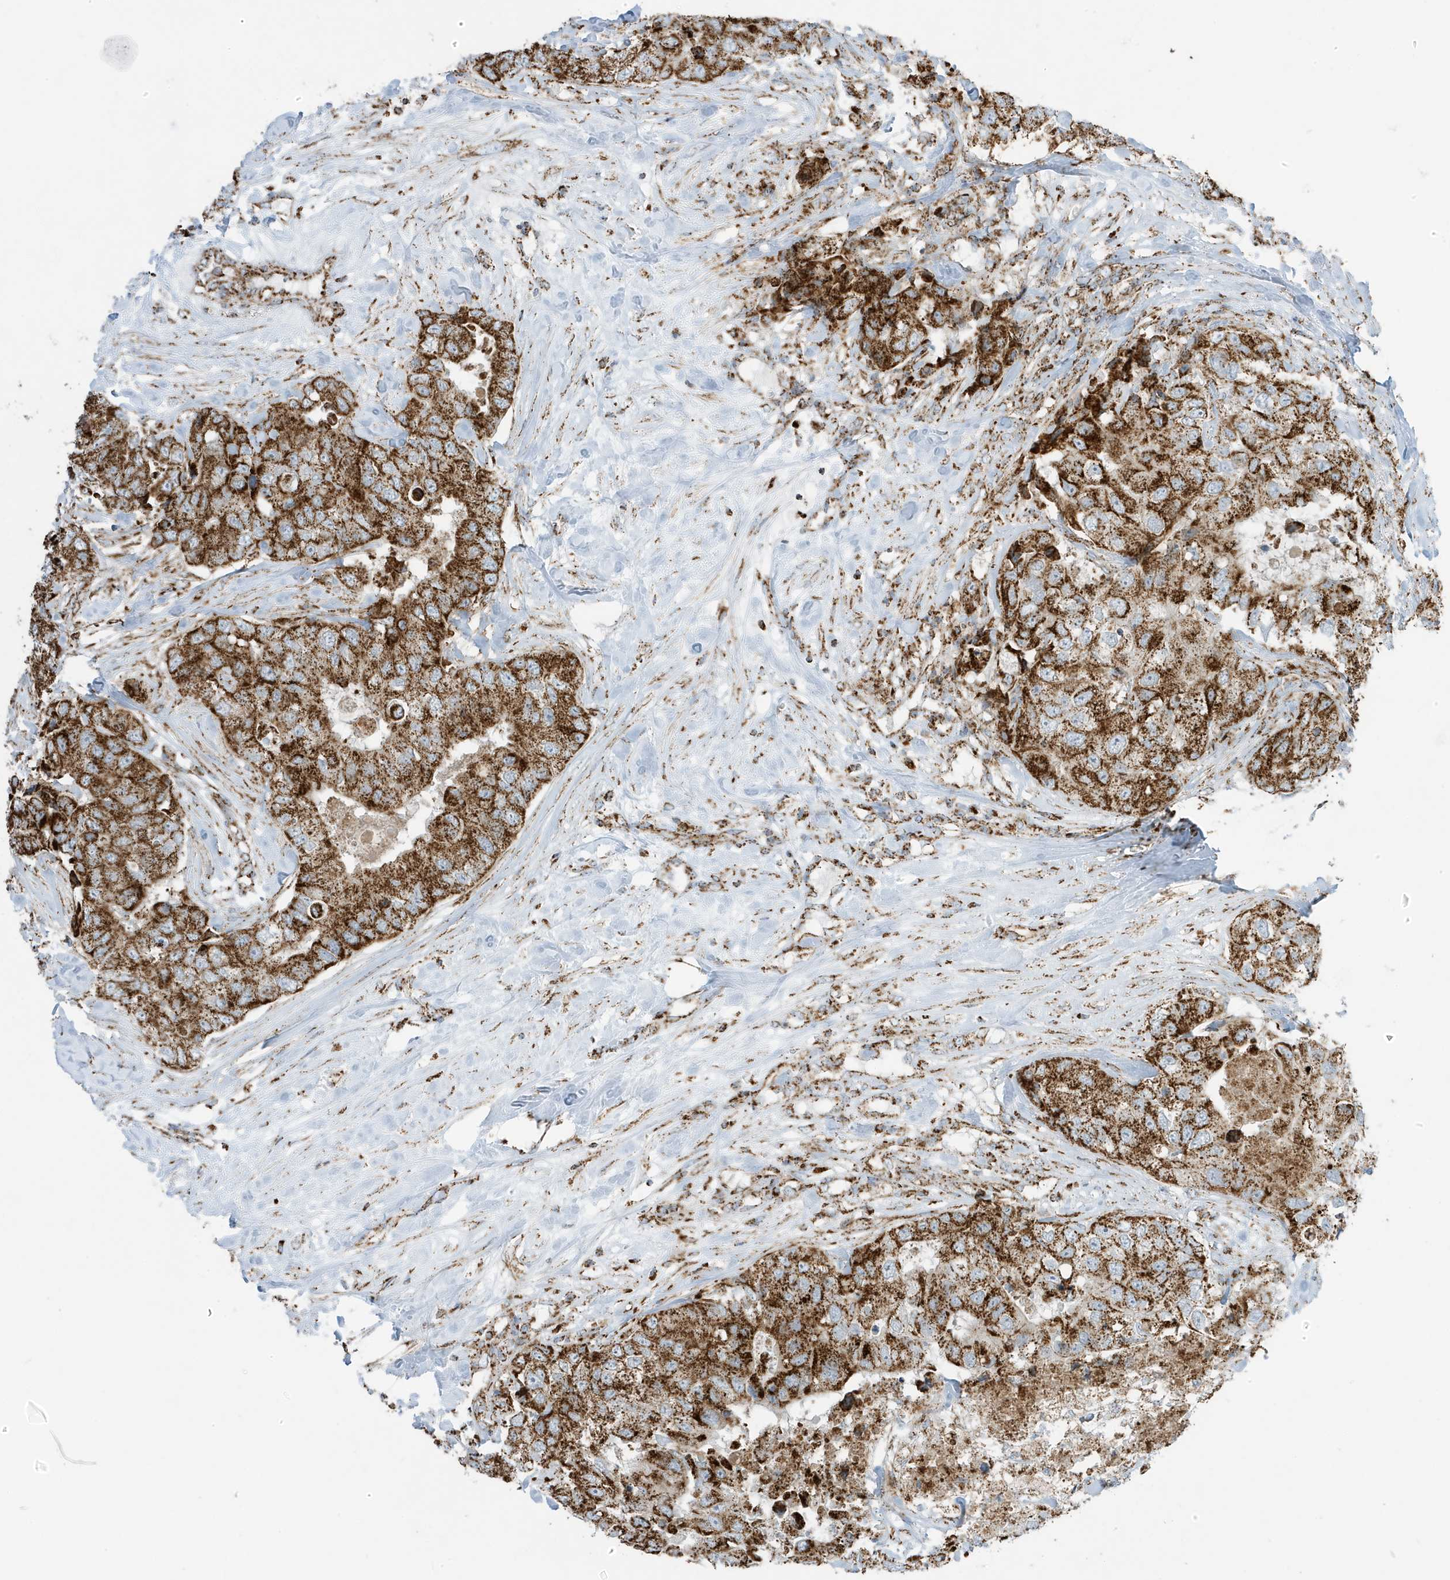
{"staining": {"intensity": "strong", "quantity": ">75%", "location": "cytoplasmic/membranous"}, "tissue": "breast cancer", "cell_type": "Tumor cells", "image_type": "cancer", "snomed": [{"axis": "morphology", "description": "Duct carcinoma"}, {"axis": "topography", "description": "Breast"}], "caption": "This micrograph displays immunohistochemistry (IHC) staining of breast cancer, with high strong cytoplasmic/membranous staining in approximately >75% of tumor cells.", "gene": "ATP5ME", "patient": {"sex": "female", "age": 62}}